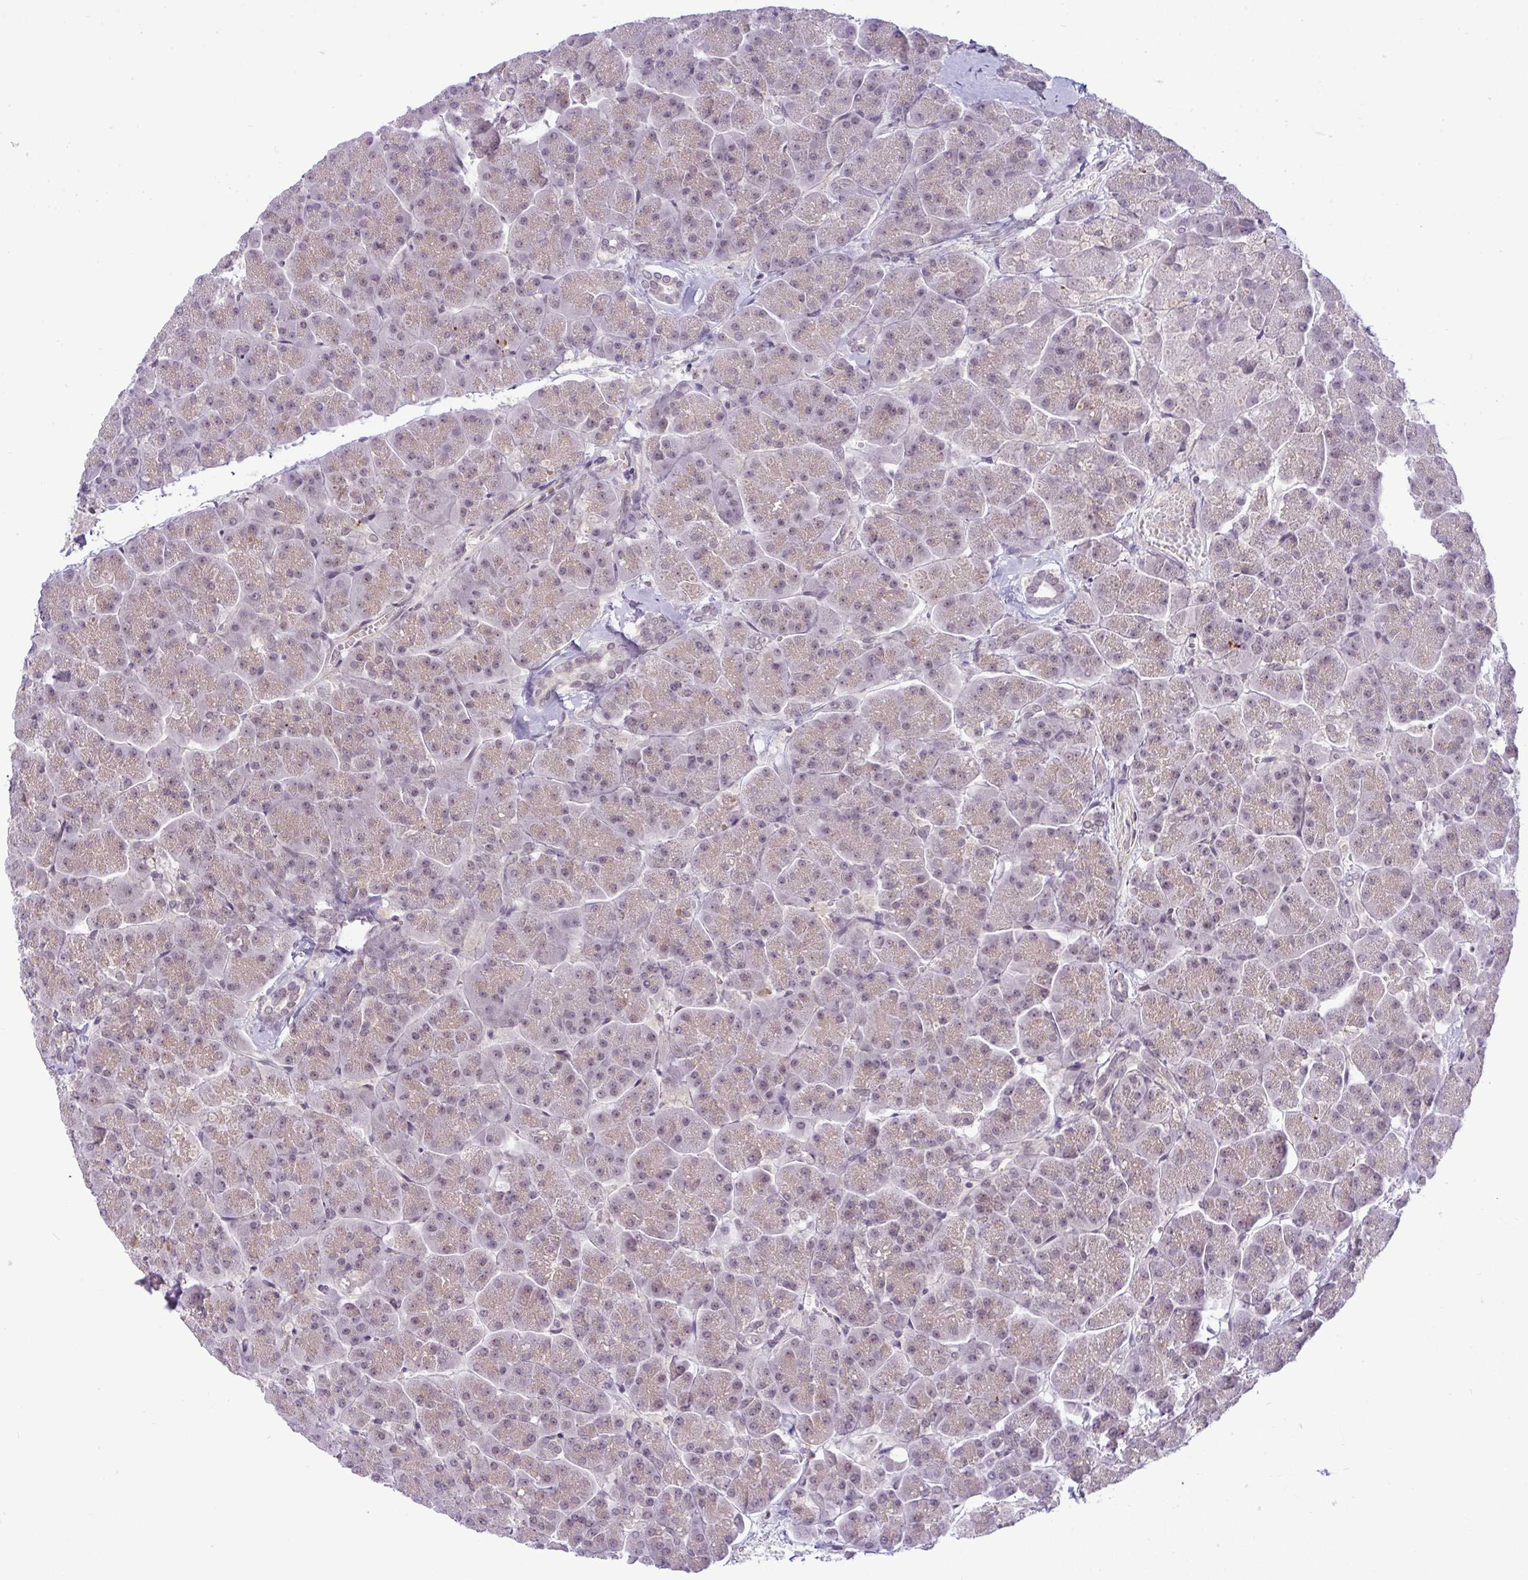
{"staining": {"intensity": "weak", "quantity": "25%-75%", "location": "cytoplasmic/membranous"}, "tissue": "pancreas", "cell_type": "Exocrine glandular cells", "image_type": "normal", "snomed": [{"axis": "morphology", "description": "Normal tissue, NOS"}, {"axis": "topography", "description": "Pancreas"}, {"axis": "topography", "description": "Peripheral nerve tissue"}], "caption": "Human pancreas stained with a brown dye exhibits weak cytoplasmic/membranous positive expression in approximately 25%-75% of exocrine glandular cells.", "gene": "DZIP1", "patient": {"sex": "male", "age": 54}}